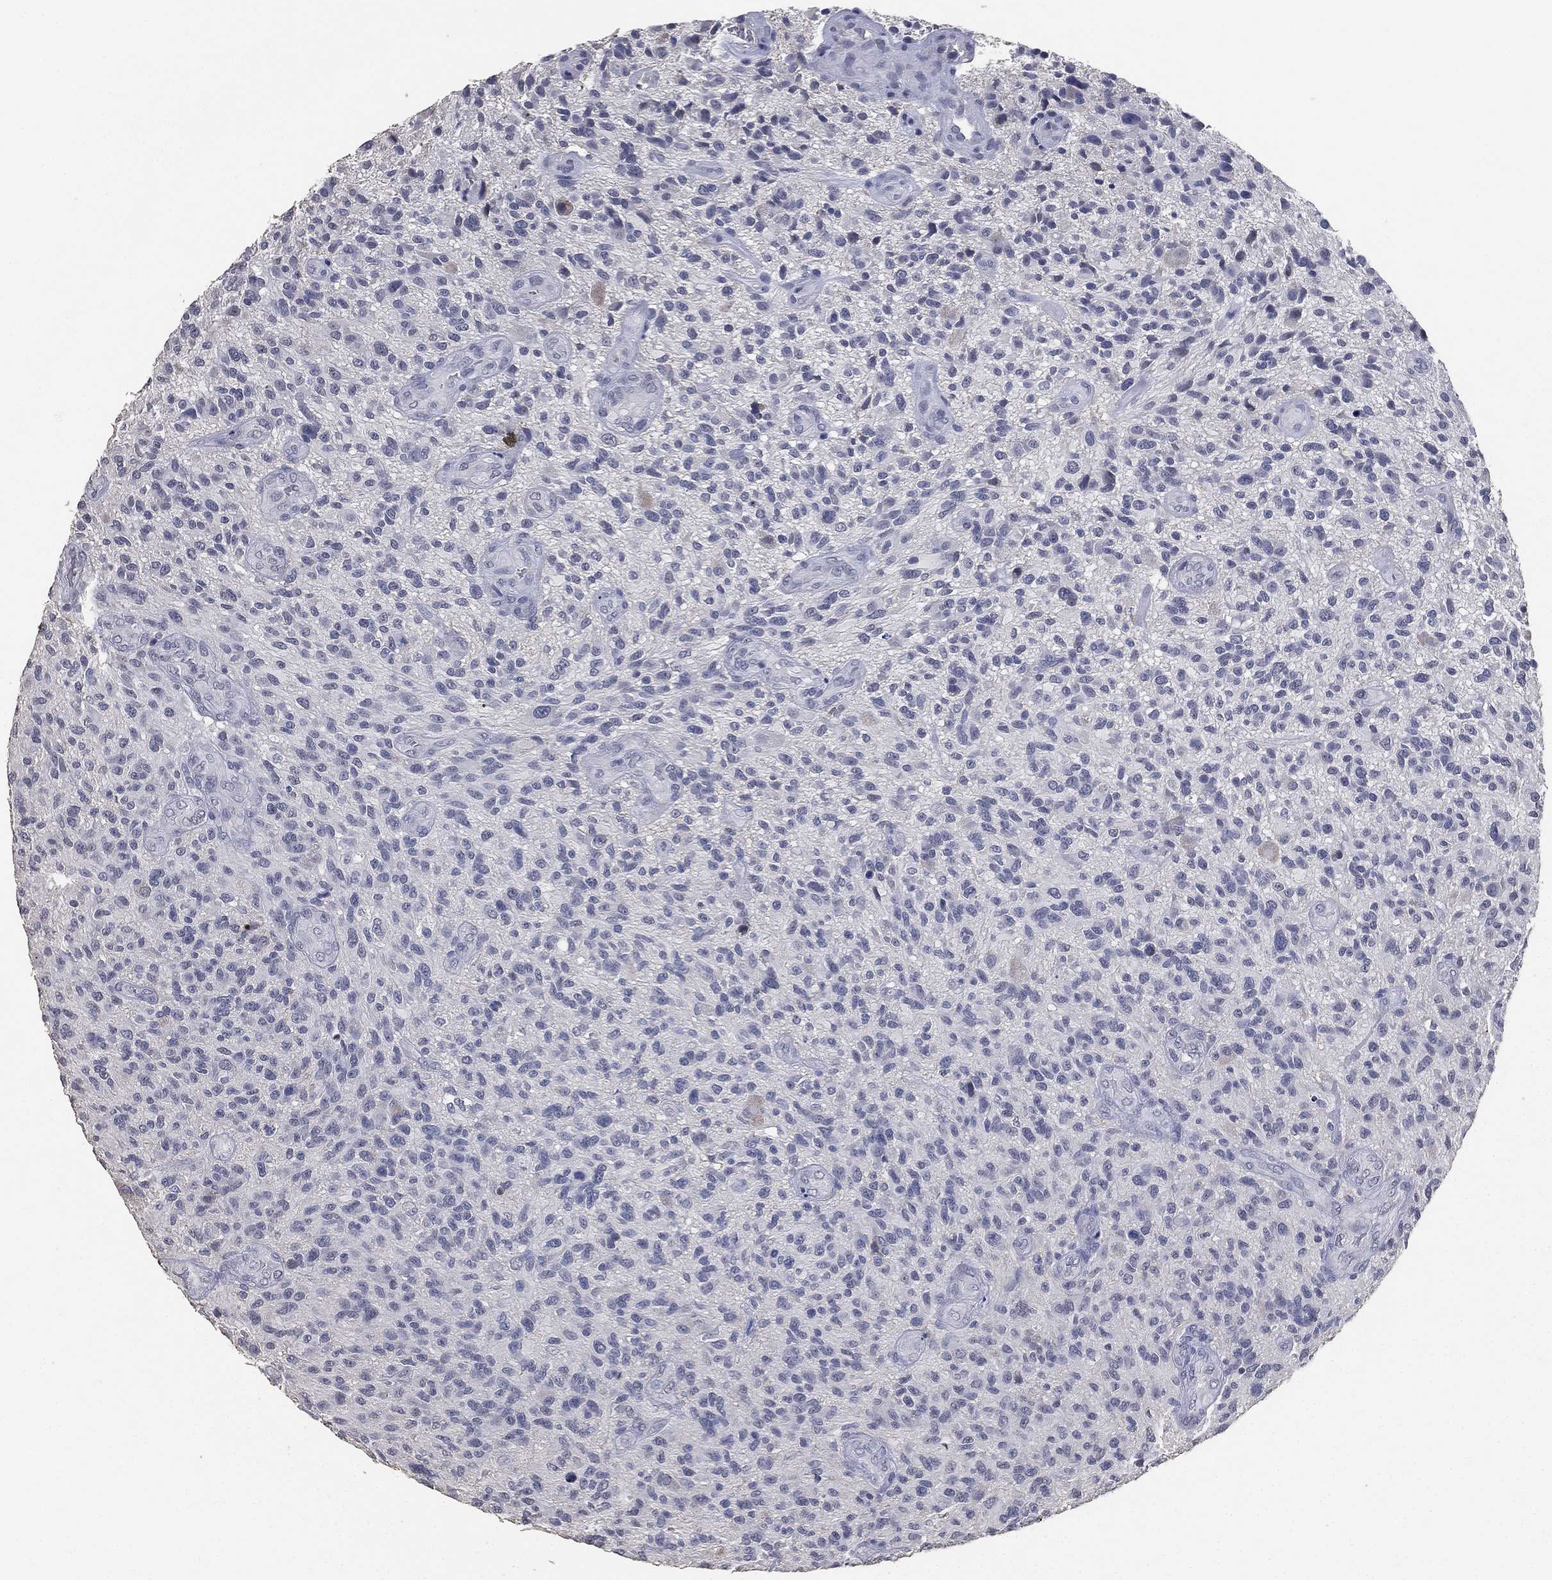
{"staining": {"intensity": "negative", "quantity": "none", "location": "none"}, "tissue": "glioma", "cell_type": "Tumor cells", "image_type": "cancer", "snomed": [{"axis": "morphology", "description": "Glioma, malignant, High grade"}, {"axis": "topography", "description": "Brain"}], "caption": "There is no significant positivity in tumor cells of glioma. (Immunohistochemistry, brightfield microscopy, high magnification).", "gene": "DSG1", "patient": {"sex": "male", "age": 47}}